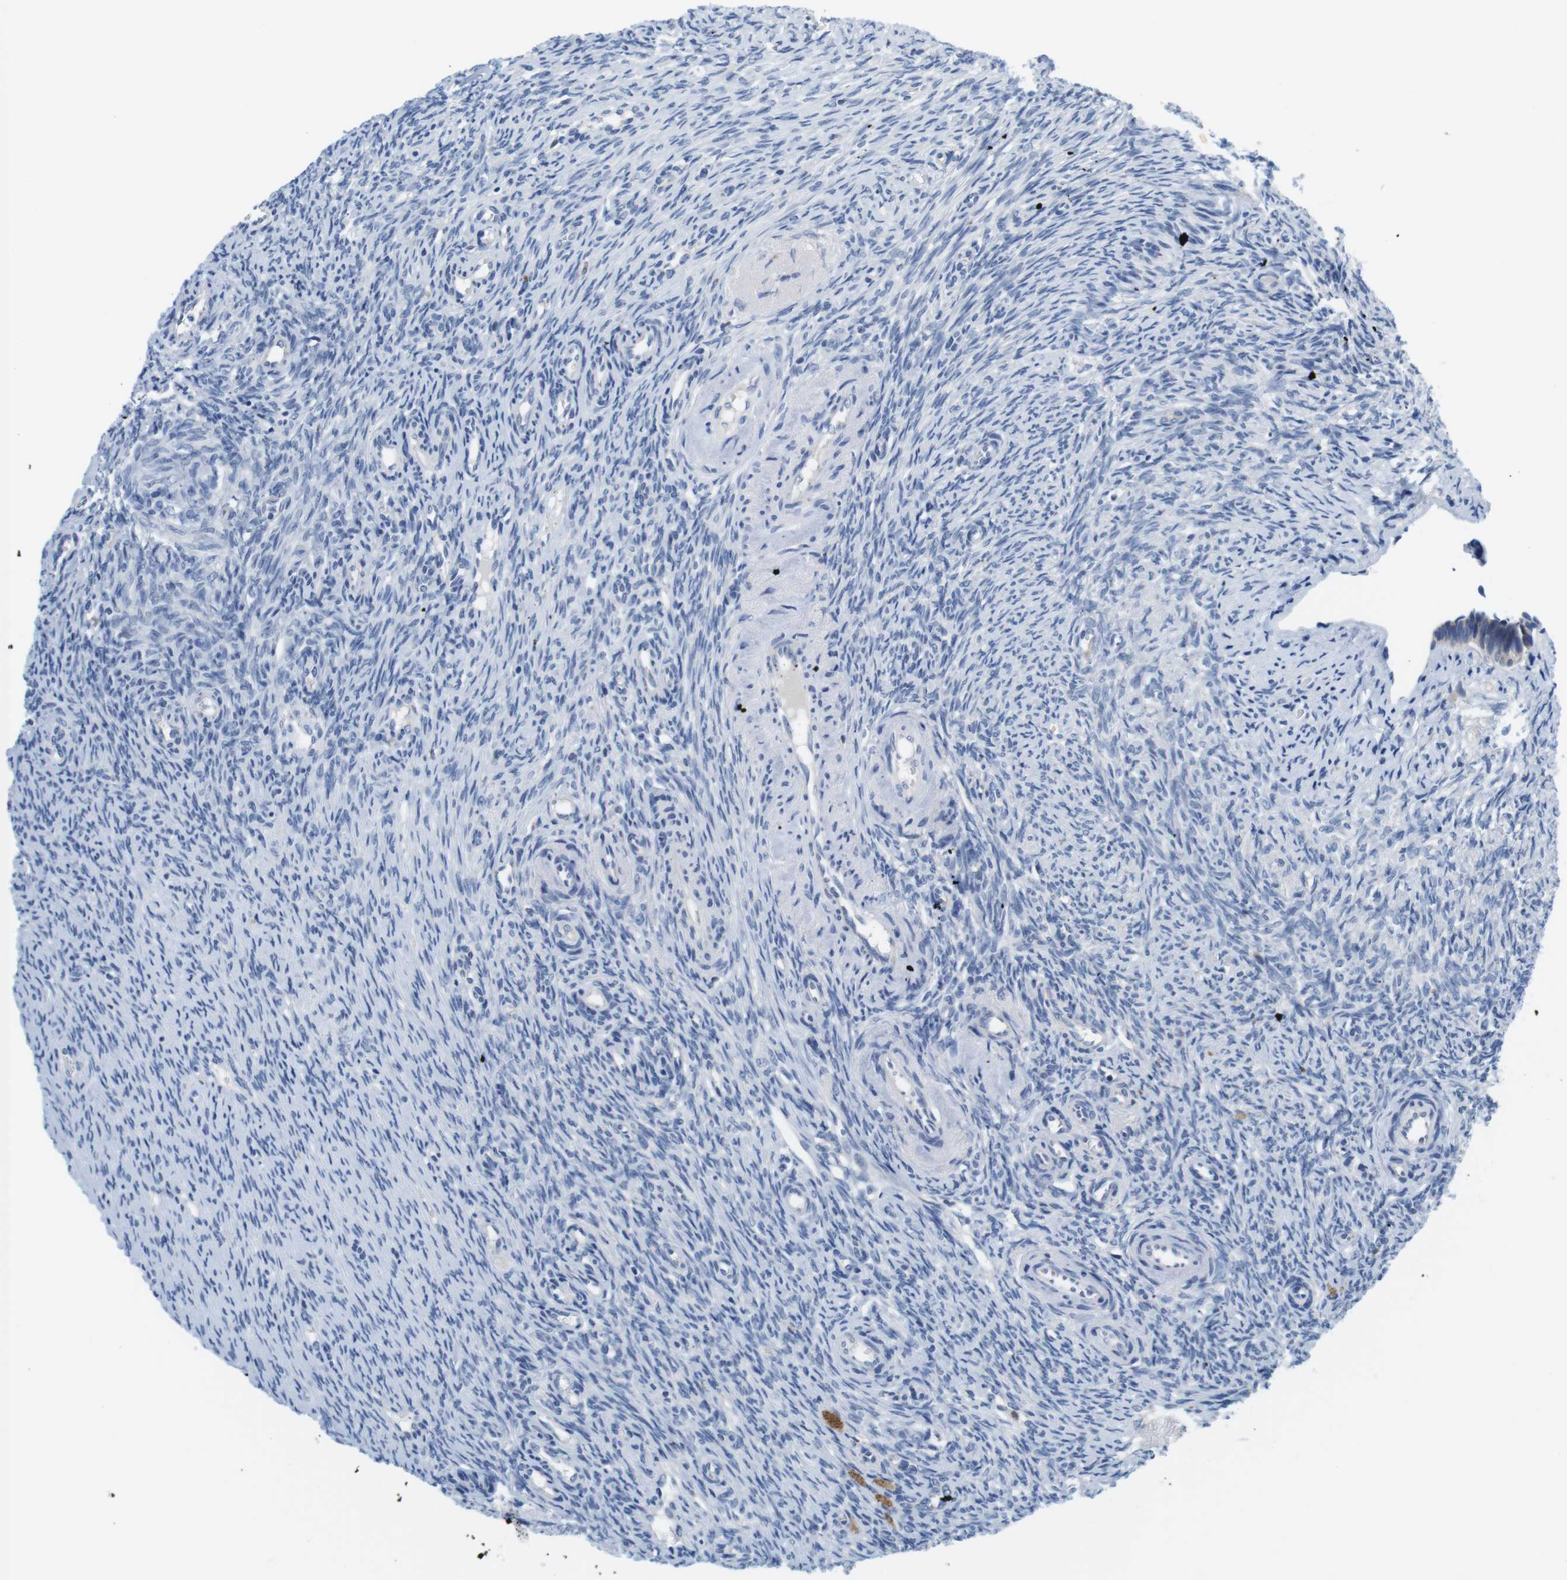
{"staining": {"intensity": "negative", "quantity": "none", "location": "none"}, "tissue": "ovary", "cell_type": "Ovarian stroma cells", "image_type": "normal", "snomed": [{"axis": "morphology", "description": "Normal tissue, NOS"}, {"axis": "topography", "description": "Ovary"}], "caption": "Ovary was stained to show a protein in brown. There is no significant positivity in ovarian stroma cells. (Brightfield microscopy of DAB (3,3'-diaminobenzidine) immunohistochemistry (IHC) at high magnification).", "gene": "CNGA2", "patient": {"sex": "female", "age": 41}}